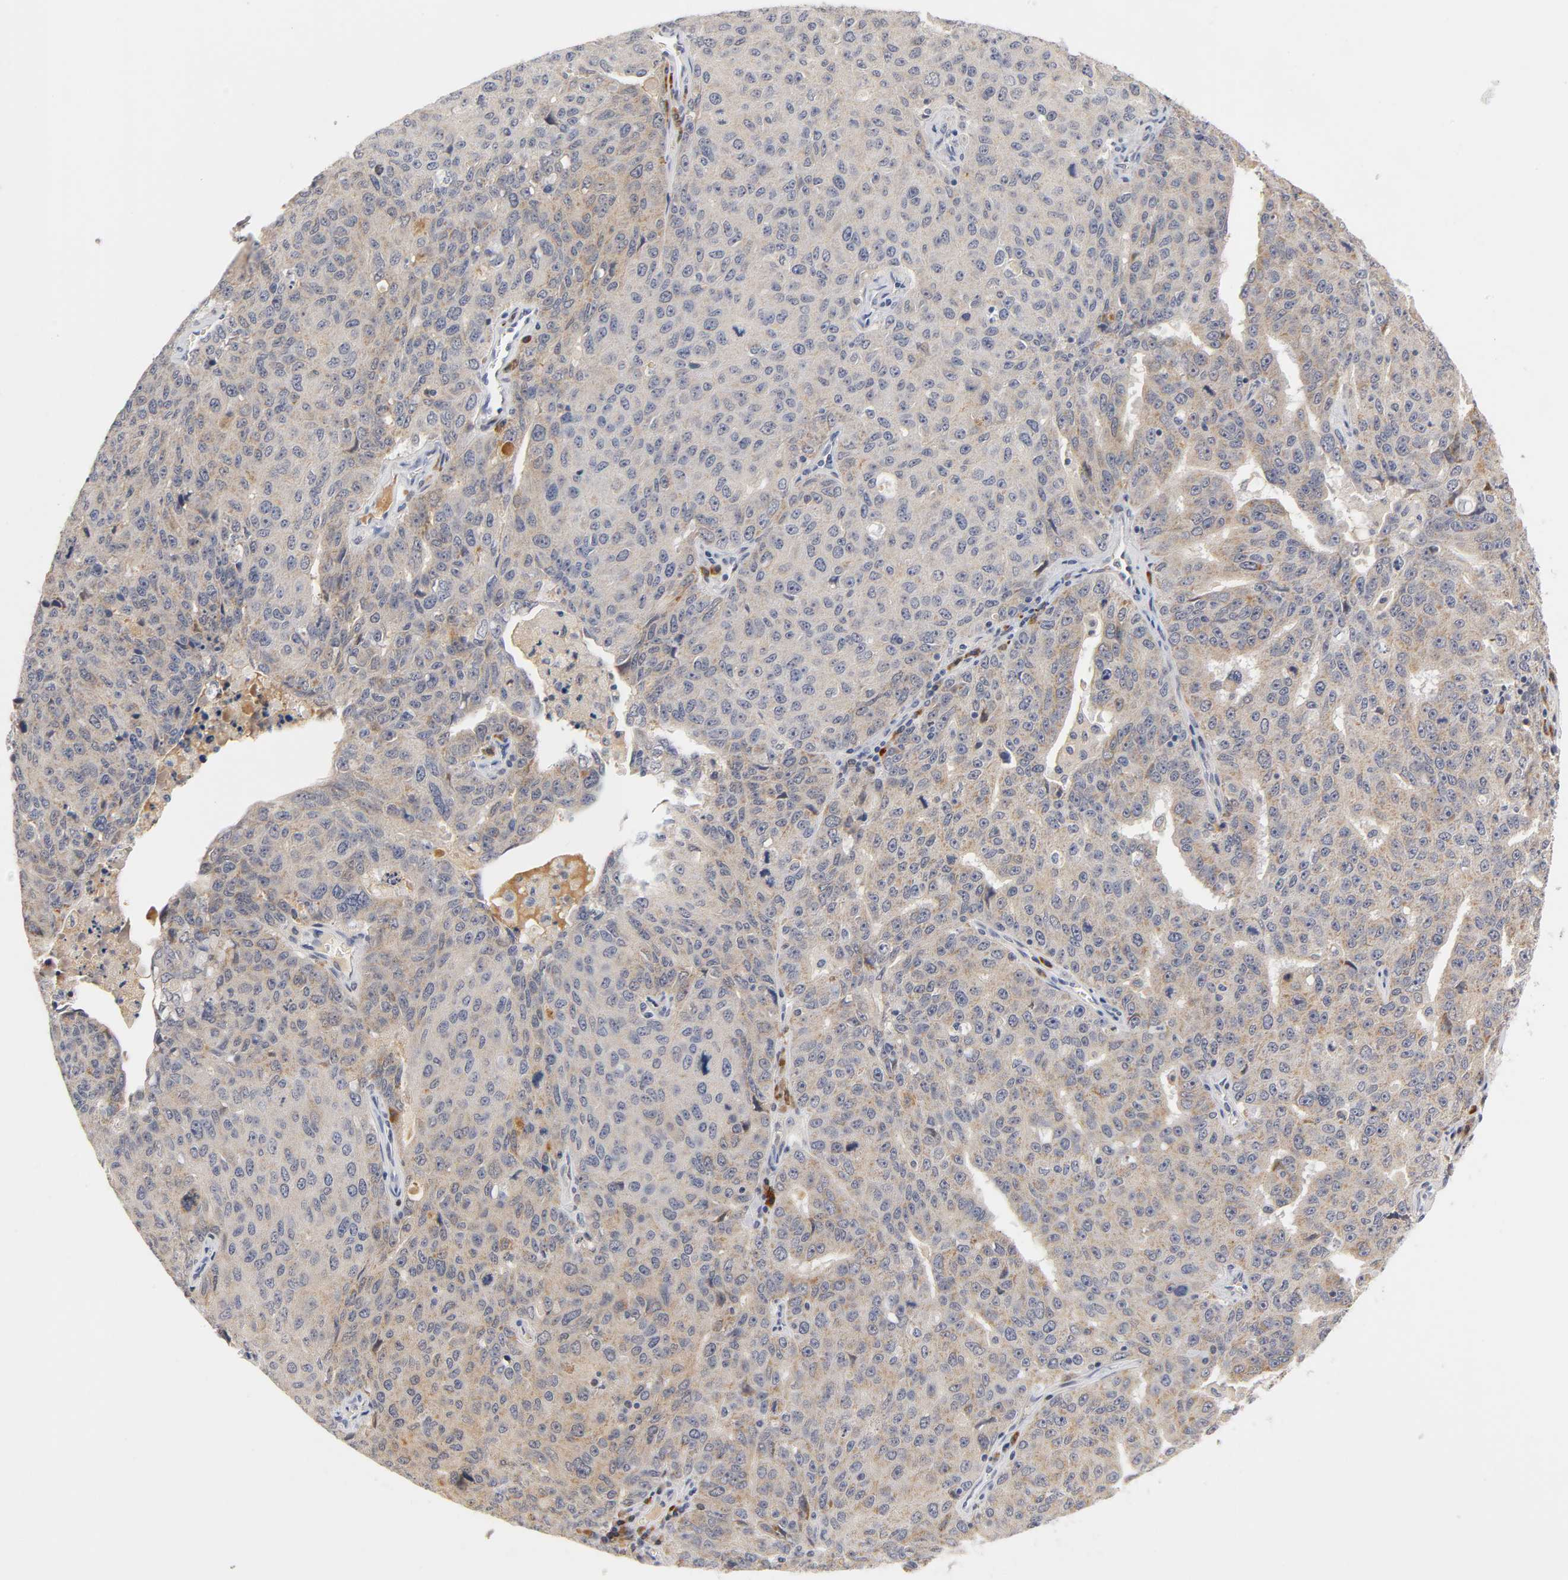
{"staining": {"intensity": "moderate", "quantity": ">75%", "location": "cytoplasmic/membranous"}, "tissue": "ovarian cancer", "cell_type": "Tumor cells", "image_type": "cancer", "snomed": [{"axis": "morphology", "description": "Carcinoma, endometroid"}, {"axis": "topography", "description": "Ovary"}], "caption": "A brown stain shows moderate cytoplasmic/membranous positivity of a protein in ovarian cancer (endometroid carcinoma) tumor cells.", "gene": "GSTZ1", "patient": {"sex": "female", "age": 62}}